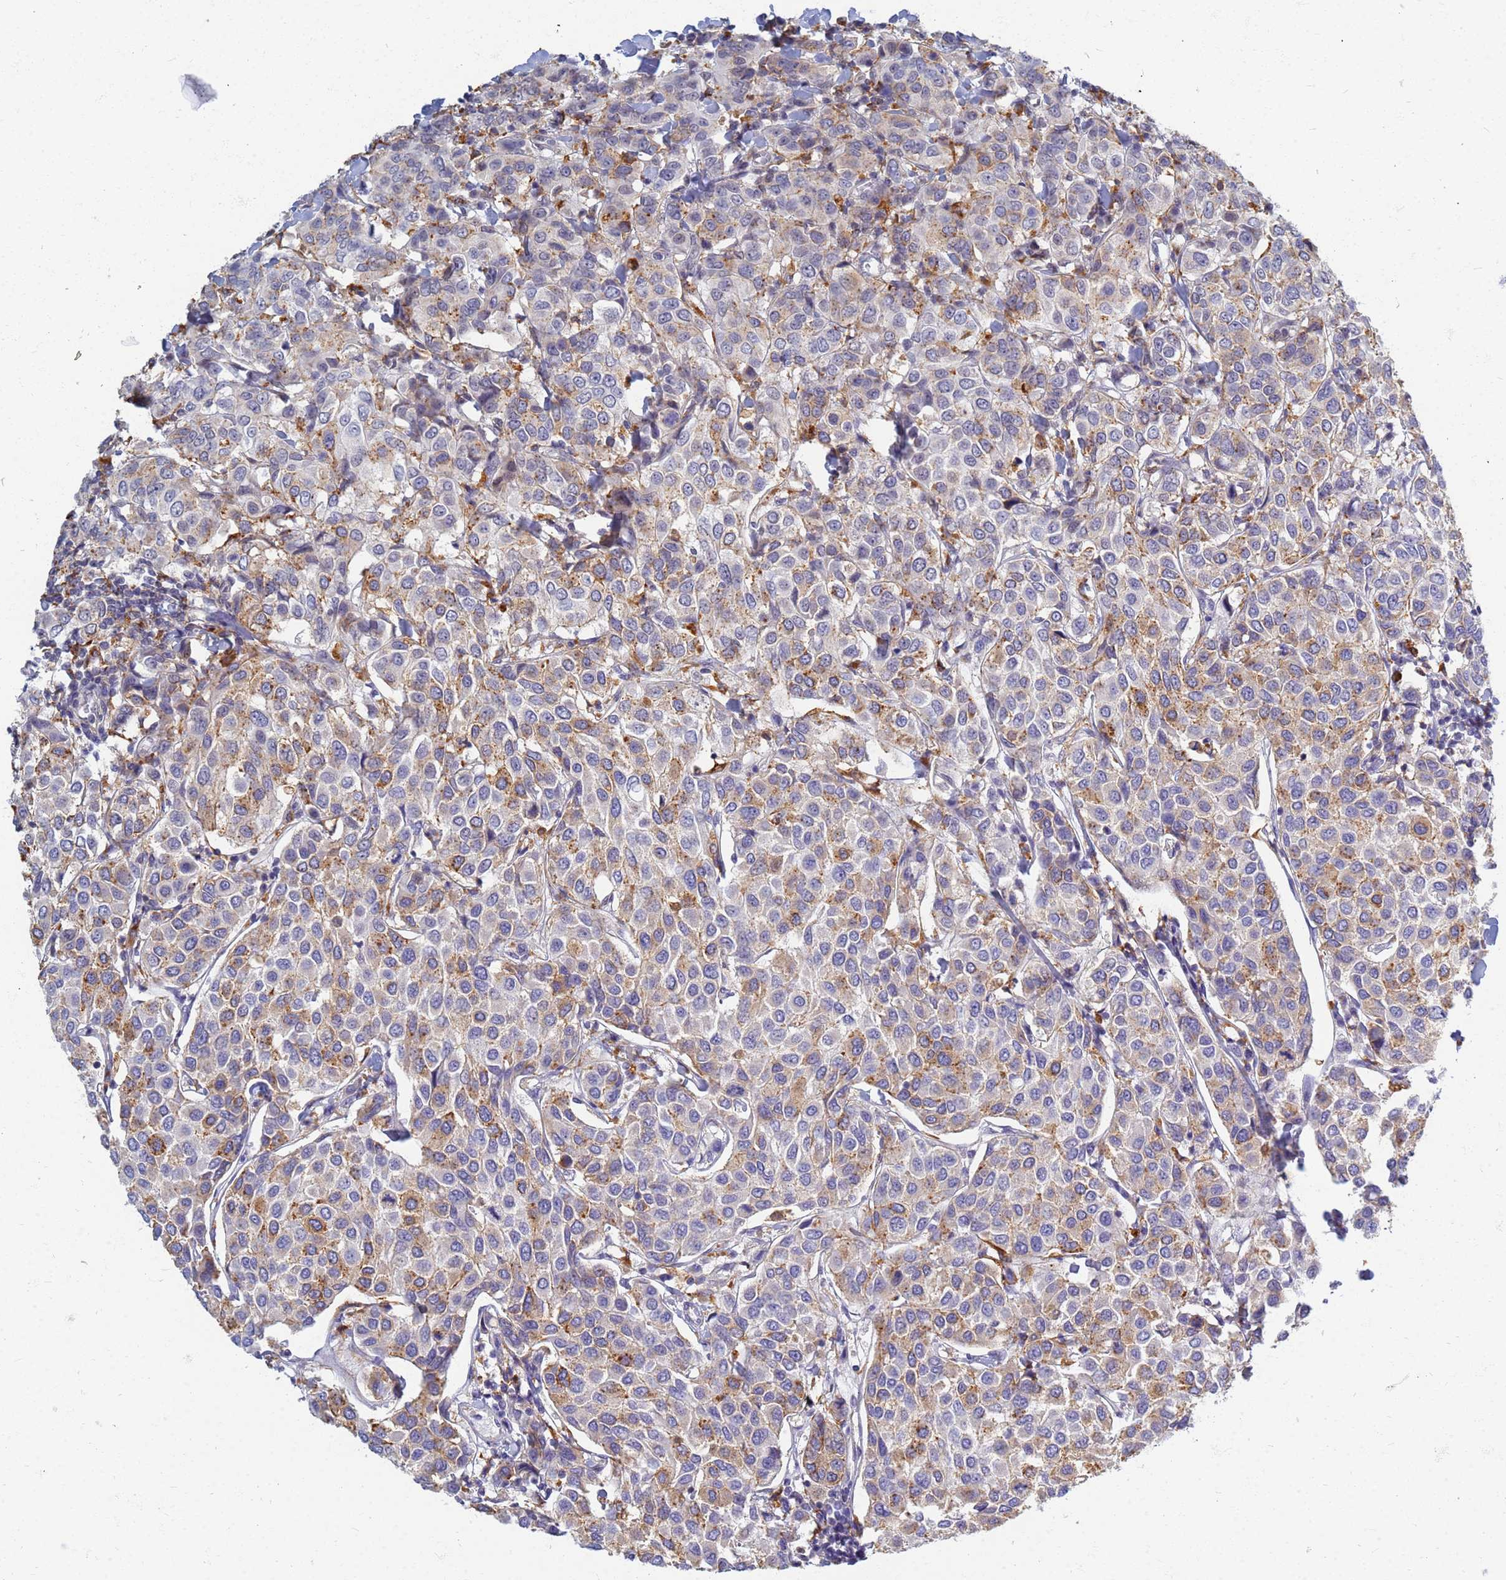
{"staining": {"intensity": "moderate", "quantity": "25%-75%", "location": "cytoplasmic/membranous"}, "tissue": "breast cancer", "cell_type": "Tumor cells", "image_type": "cancer", "snomed": [{"axis": "morphology", "description": "Duct carcinoma"}, {"axis": "topography", "description": "Breast"}], "caption": "Immunohistochemistry (DAB) staining of breast infiltrating ductal carcinoma exhibits moderate cytoplasmic/membranous protein positivity in about 25%-75% of tumor cells.", "gene": "ATP6V1E1", "patient": {"sex": "female", "age": 55}}